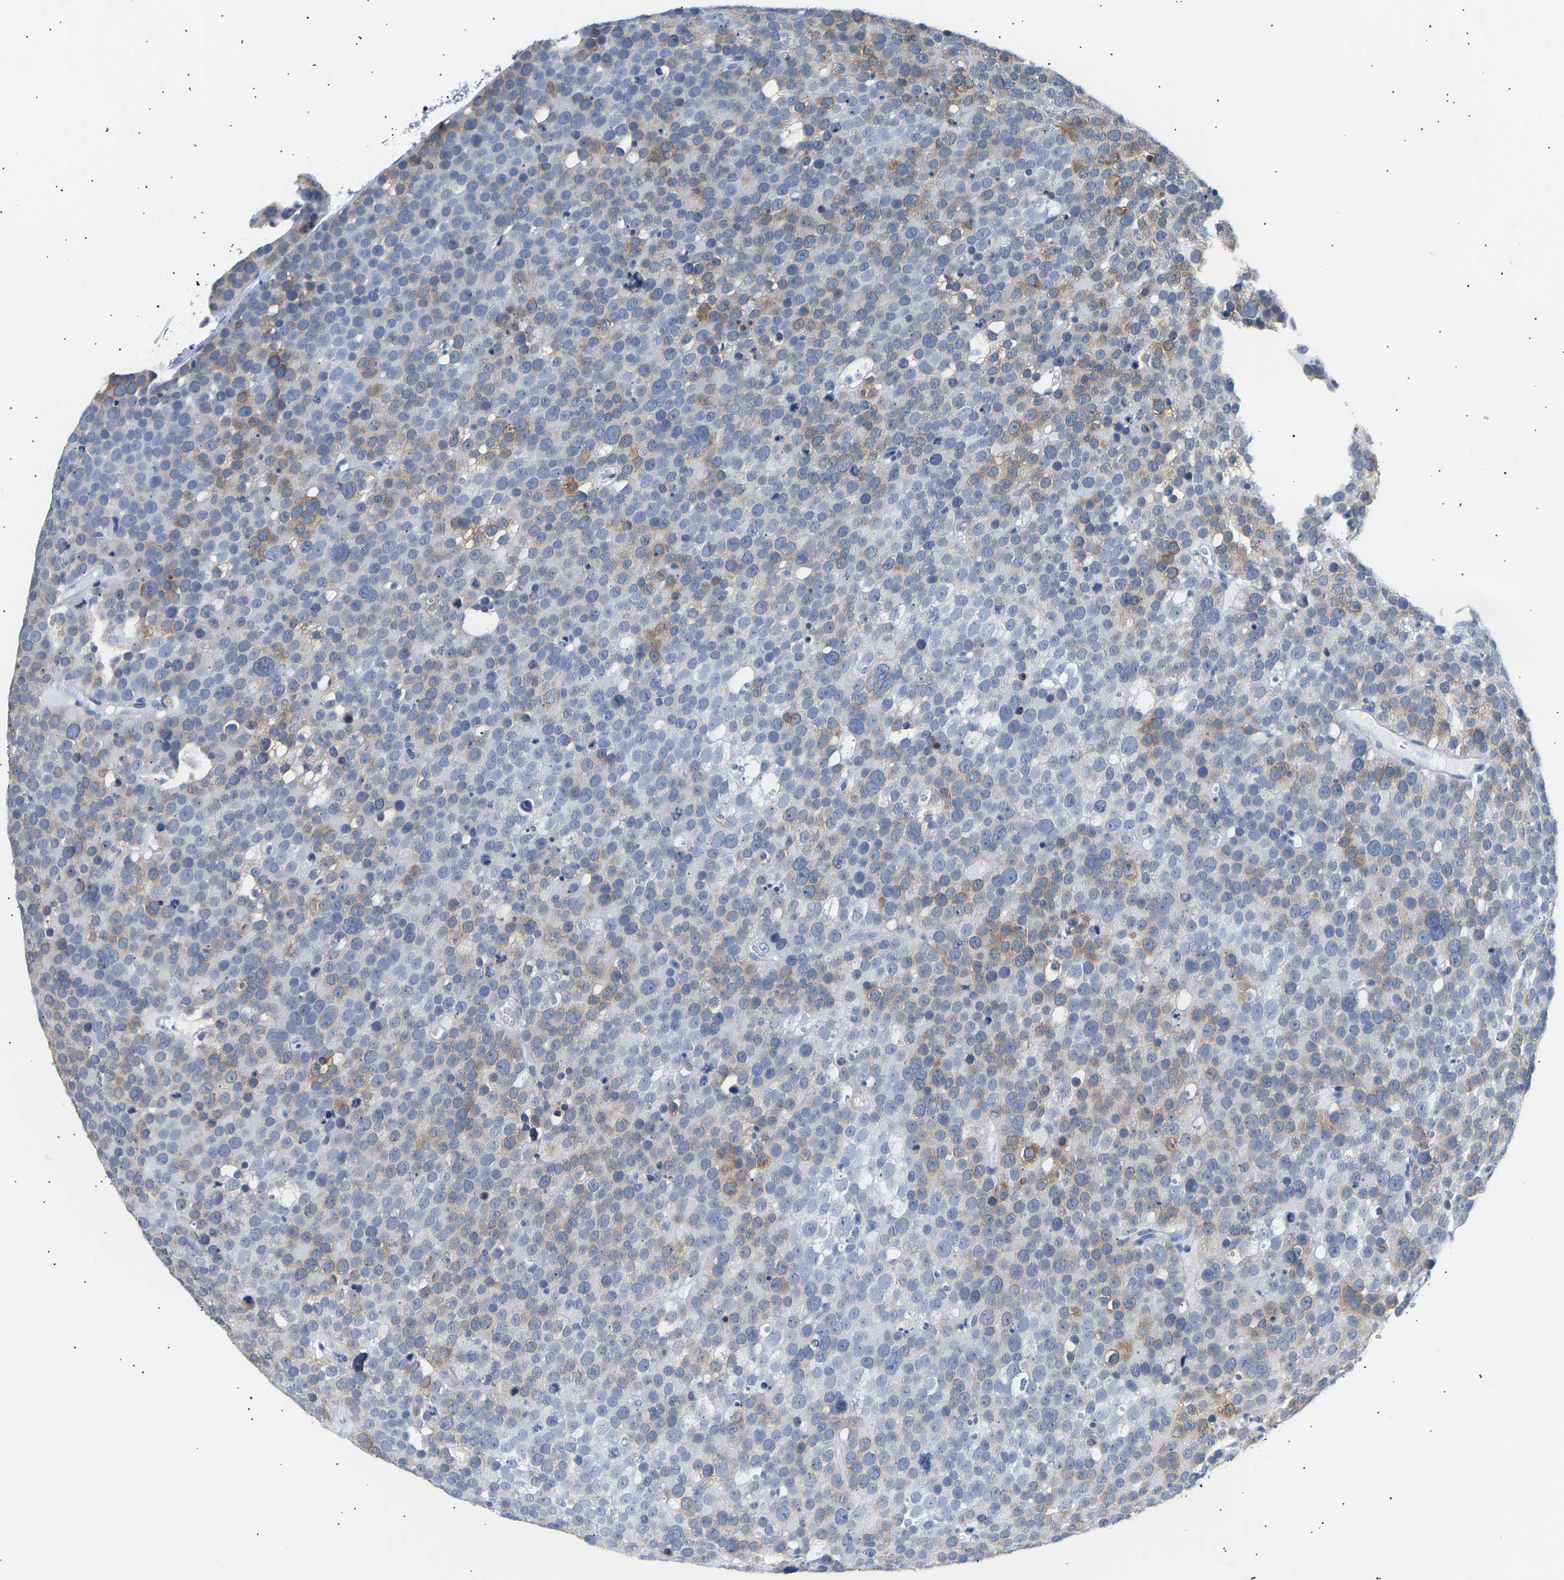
{"staining": {"intensity": "moderate", "quantity": "<25%", "location": "cytoplasmic/membranous"}, "tissue": "testis cancer", "cell_type": "Tumor cells", "image_type": "cancer", "snomed": [{"axis": "morphology", "description": "Seminoma, NOS"}, {"axis": "topography", "description": "Testis"}], "caption": "Tumor cells exhibit low levels of moderate cytoplasmic/membranous staining in approximately <25% of cells in human seminoma (testis). Using DAB (brown) and hematoxylin (blue) stains, captured at high magnification using brightfield microscopy.", "gene": "SPINK2", "patient": {"sex": "male", "age": 71}}